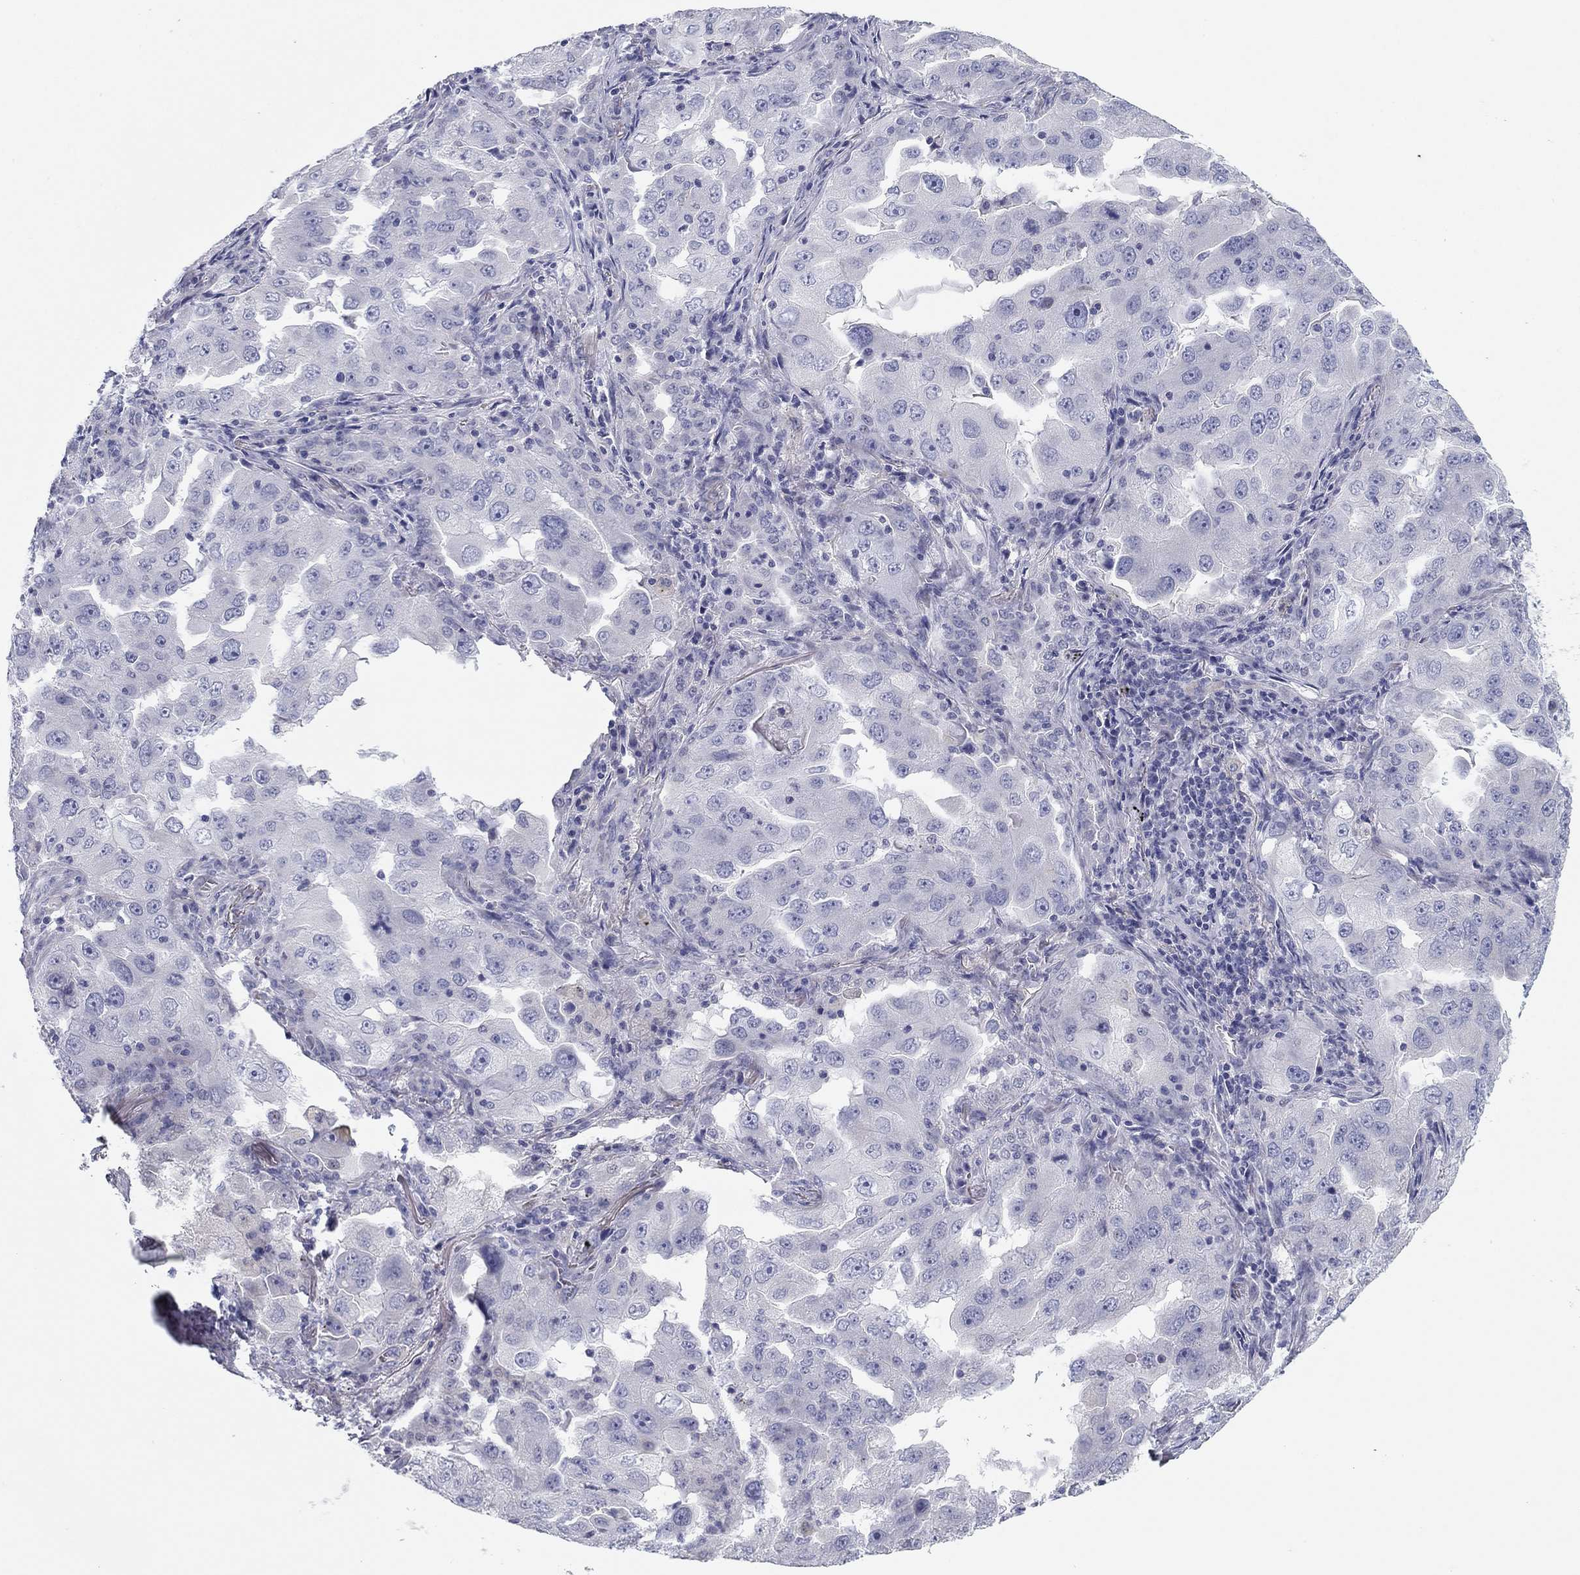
{"staining": {"intensity": "negative", "quantity": "none", "location": "none"}, "tissue": "lung cancer", "cell_type": "Tumor cells", "image_type": "cancer", "snomed": [{"axis": "morphology", "description": "Adenocarcinoma, NOS"}, {"axis": "topography", "description": "Lung"}], "caption": "DAB (3,3'-diaminobenzidine) immunohistochemical staining of human lung cancer displays no significant staining in tumor cells. (DAB immunohistochemistry (IHC) visualized using brightfield microscopy, high magnification).", "gene": "SEPTIN3", "patient": {"sex": "female", "age": 61}}